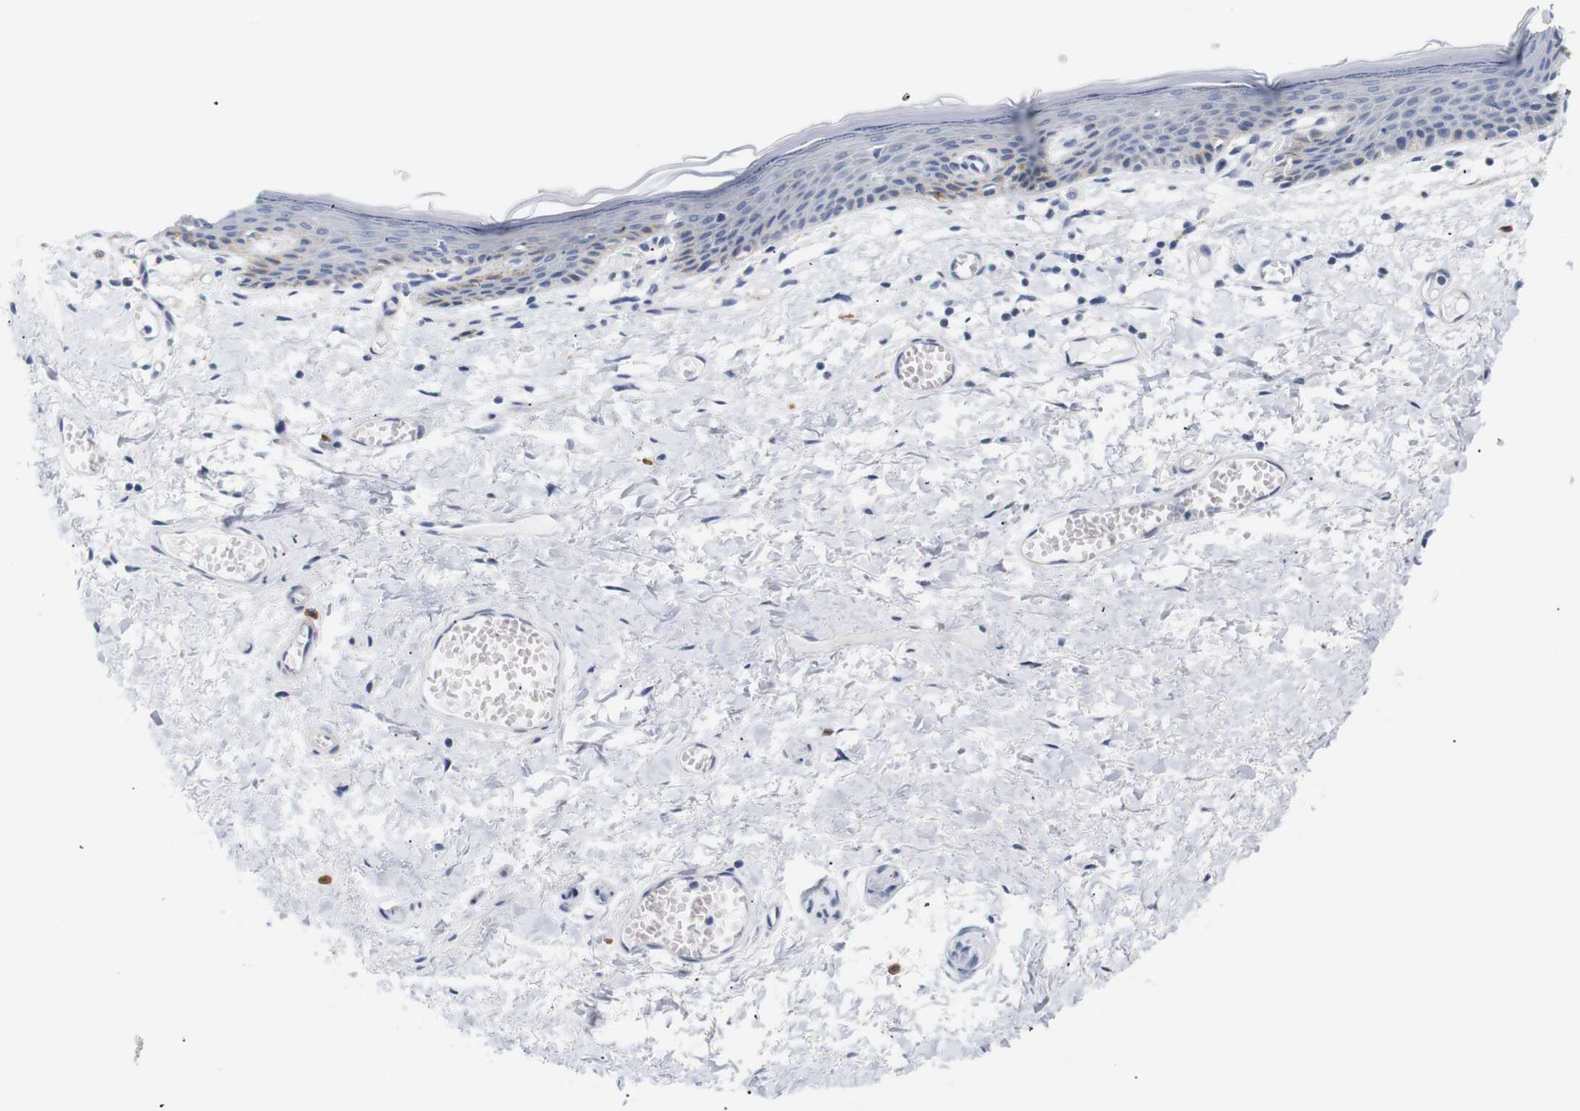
{"staining": {"intensity": "negative", "quantity": "none", "location": "none"}, "tissue": "skin", "cell_type": "Epidermal cells", "image_type": "normal", "snomed": [{"axis": "morphology", "description": "Normal tissue, NOS"}, {"axis": "topography", "description": "Vulva"}], "caption": "Protein analysis of benign skin shows no significant expression in epidermal cells.", "gene": "STMN3", "patient": {"sex": "female", "age": 54}}